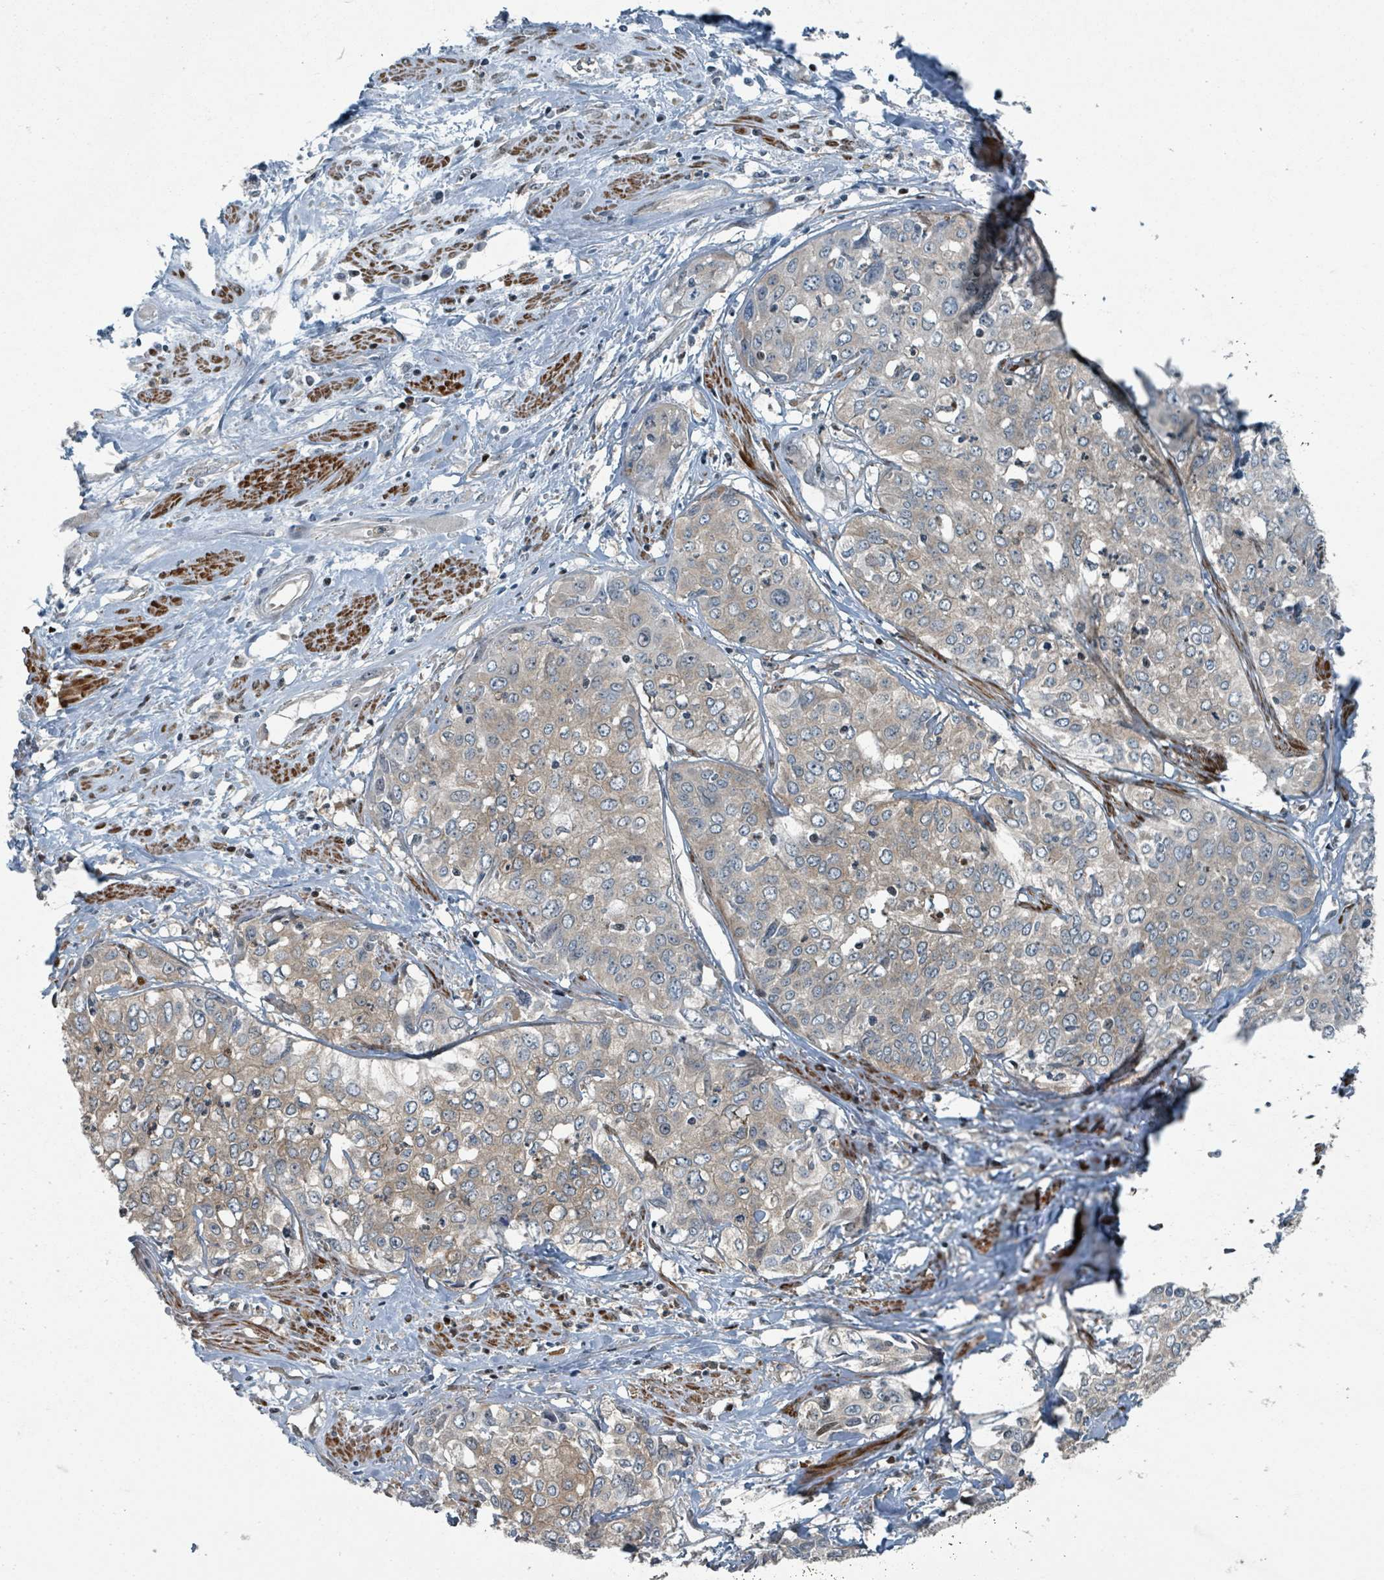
{"staining": {"intensity": "weak", "quantity": ">75%", "location": "cytoplasmic/membranous"}, "tissue": "cervical cancer", "cell_type": "Tumor cells", "image_type": "cancer", "snomed": [{"axis": "morphology", "description": "Squamous cell carcinoma, NOS"}, {"axis": "topography", "description": "Cervix"}], "caption": "This is a photomicrograph of immunohistochemistry (IHC) staining of cervical cancer, which shows weak expression in the cytoplasmic/membranous of tumor cells.", "gene": "RHPN2", "patient": {"sex": "female", "age": 31}}